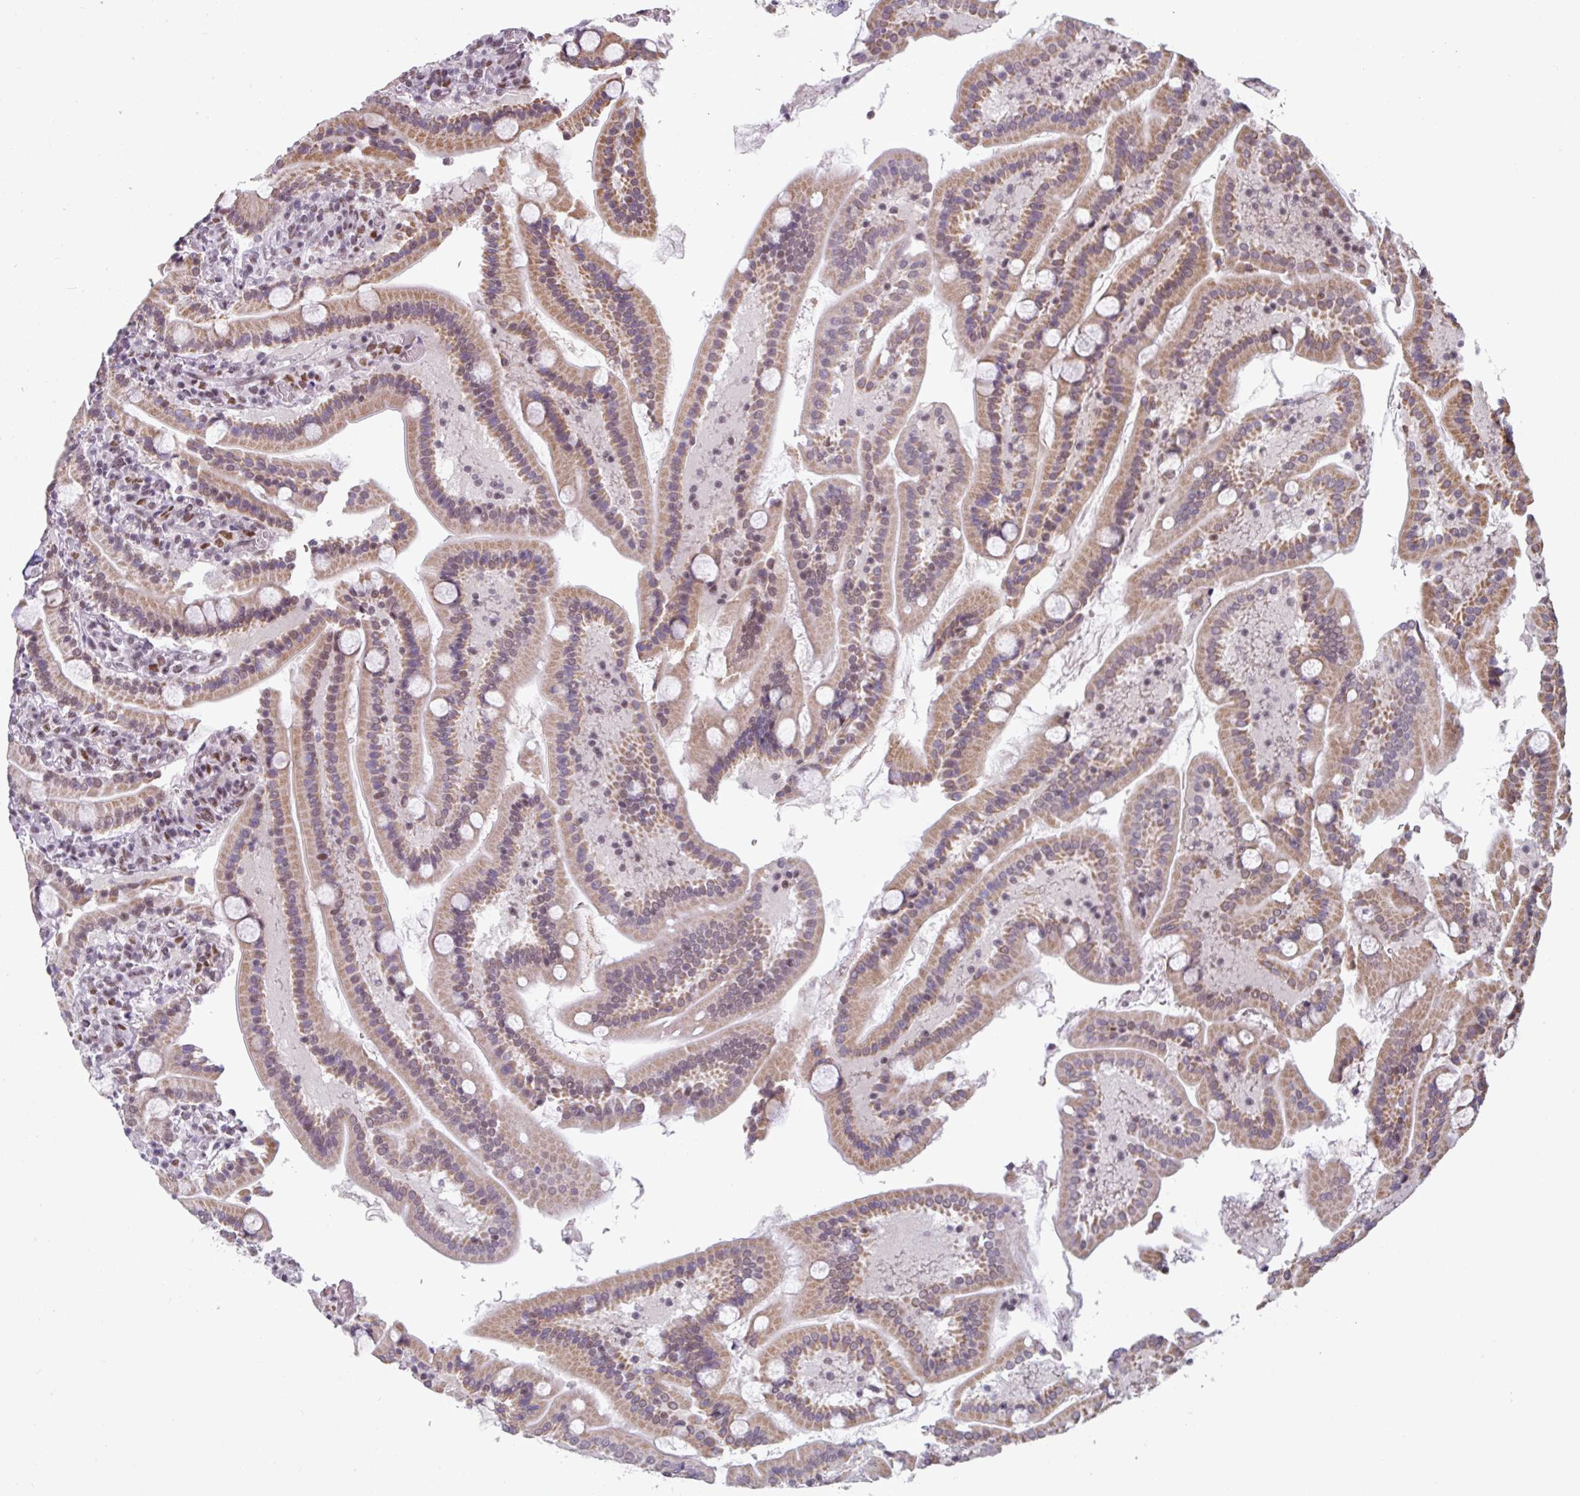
{"staining": {"intensity": "moderate", "quantity": ">75%", "location": "cytoplasmic/membranous,nuclear"}, "tissue": "duodenum", "cell_type": "Glandular cells", "image_type": "normal", "snomed": [{"axis": "morphology", "description": "Normal tissue, NOS"}, {"axis": "topography", "description": "Duodenum"}], "caption": "An image of human duodenum stained for a protein demonstrates moderate cytoplasmic/membranous,nuclear brown staining in glandular cells.", "gene": "ENSG00000283782", "patient": {"sex": "male", "age": 55}}